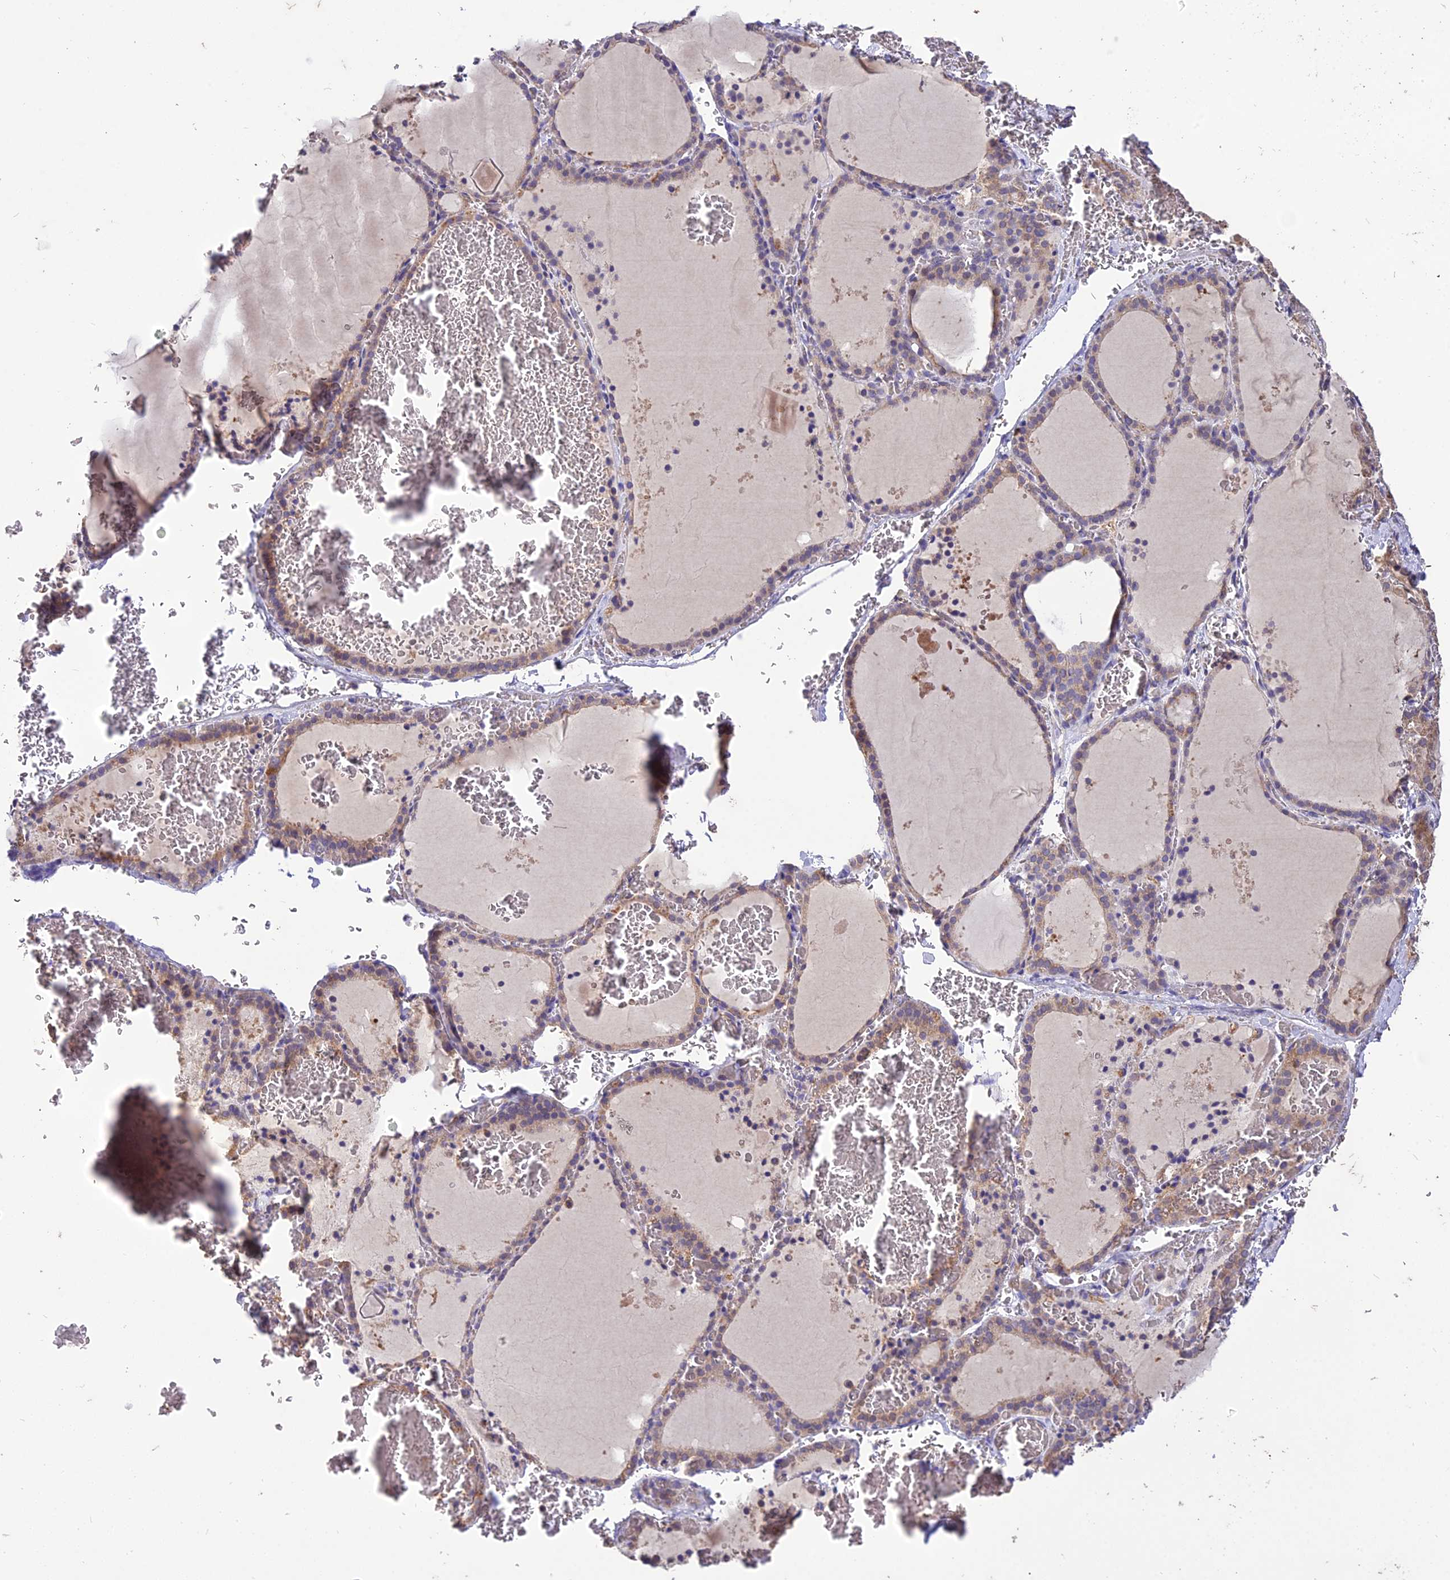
{"staining": {"intensity": "weak", "quantity": ">75%", "location": "cytoplasmic/membranous"}, "tissue": "thyroid gland", "cell_type": "Glandular cells", "image_type": "normal", "snomed": [{"axis": "morphology", "description": "Normal tissue, NOS"}, {"axis": "topography", "description": "Thyroid gland"}], "caption": "IHC histopathology image of normal thyroid gland: thyroid gland stained using immunohistochemistry (IHC) displays low levels of weak protein expression localized specifically in the cytoplasmic/membranous of glandular cells, appearing as a cytoplasmic/membranous brown color.", "gene": "SDHD", "patient": {"sex": "female", "age": 39}}